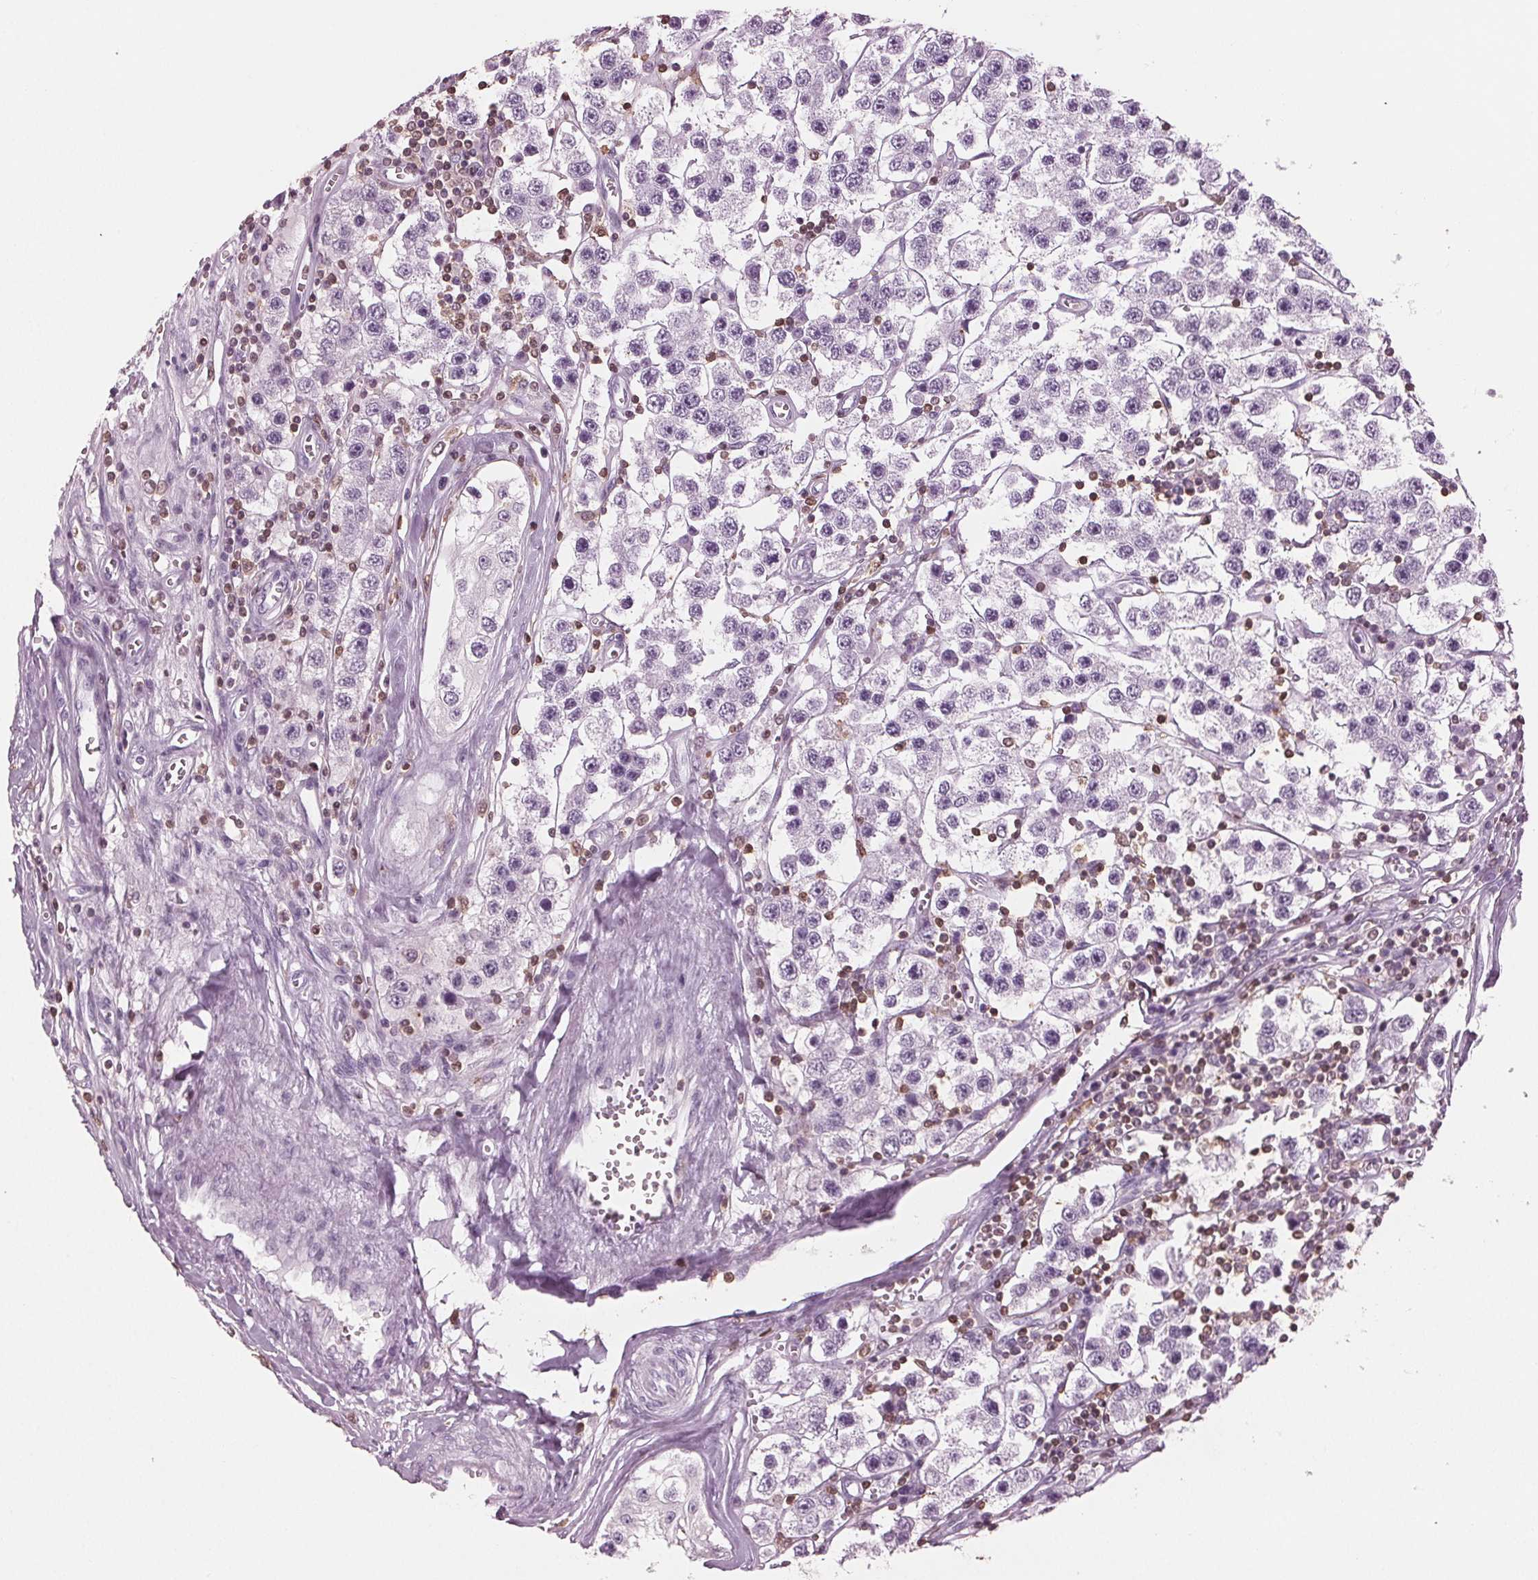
{"staining": {"intensity": "negative", "quantity": "none", "location": "none"}, "tissue": "testis cancer", "cell_type": "Tumor cells", "image_type": "cancer", "snomed": [{"axis": "morphology", "description": "Seminoma, NOS"}, {"axis": "topography", "description": "Testis"}], "caption": "The photomicrograph displays no staining of tumor cells in testis seminoma.", "gene": "BTLA", "patient": {"sex": "male", "age": 34}}